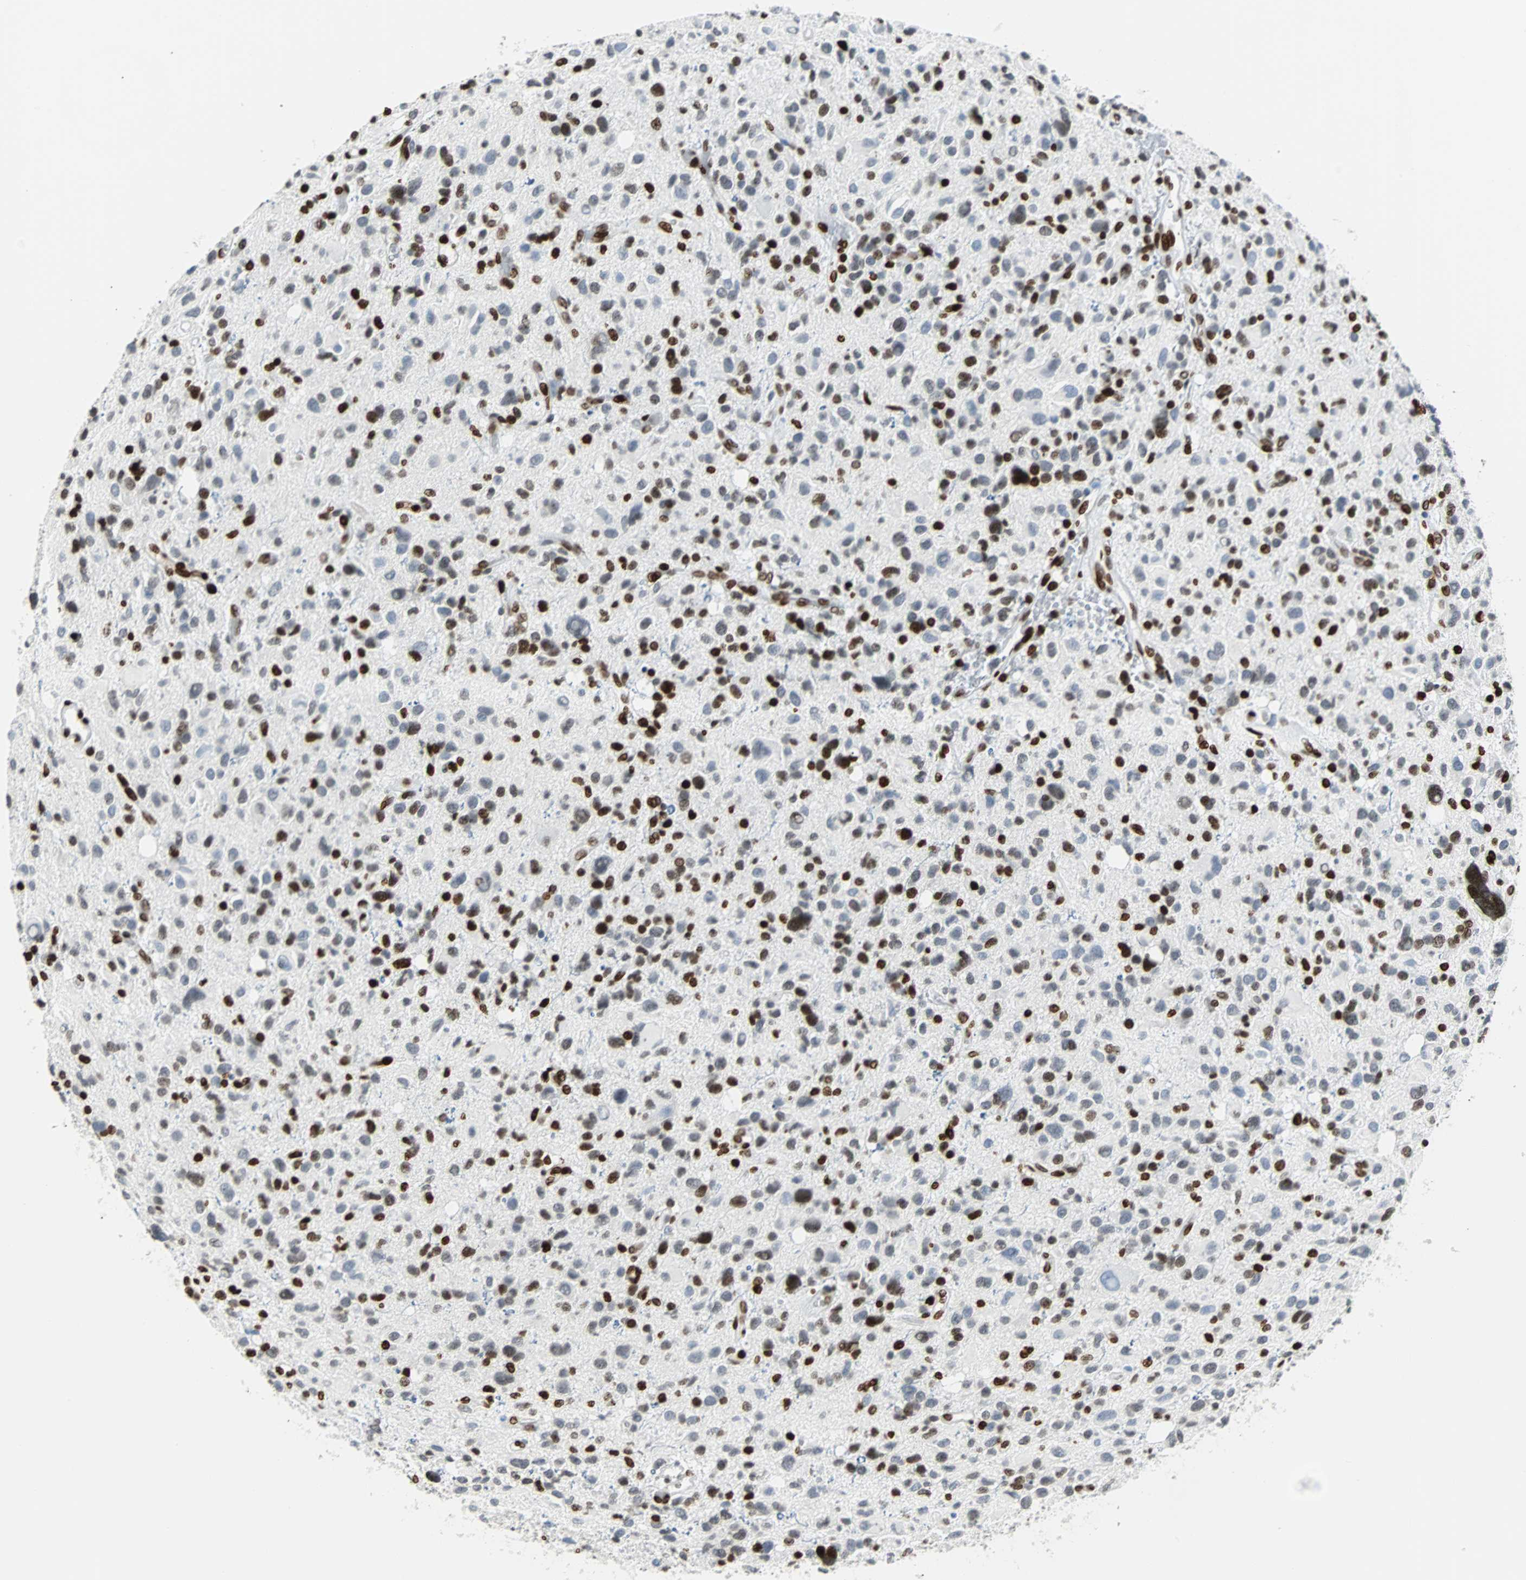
{"staining": {"intensity": "strong", "quantity": "25%-75%", "location": "nuclear"}, "tissue": "glioma", "cell_type": "Tumor cells", "image_type": "cancer", "snomed": [{"axis": "morphology", "description": "Glioma, malignant, High grade"}, {"axis": "topography", "description": "Brain"}], "caption": "Immunohistochemical staining of human malignant glioma (high-grade) displays high levels of strong nuclear expression in approximately 25%-75% of tumor cells. (IHC, brightfield microscopy, high magnification).", "gene": "ZNF131", "patient": {"sex": "male", "age": 48}}